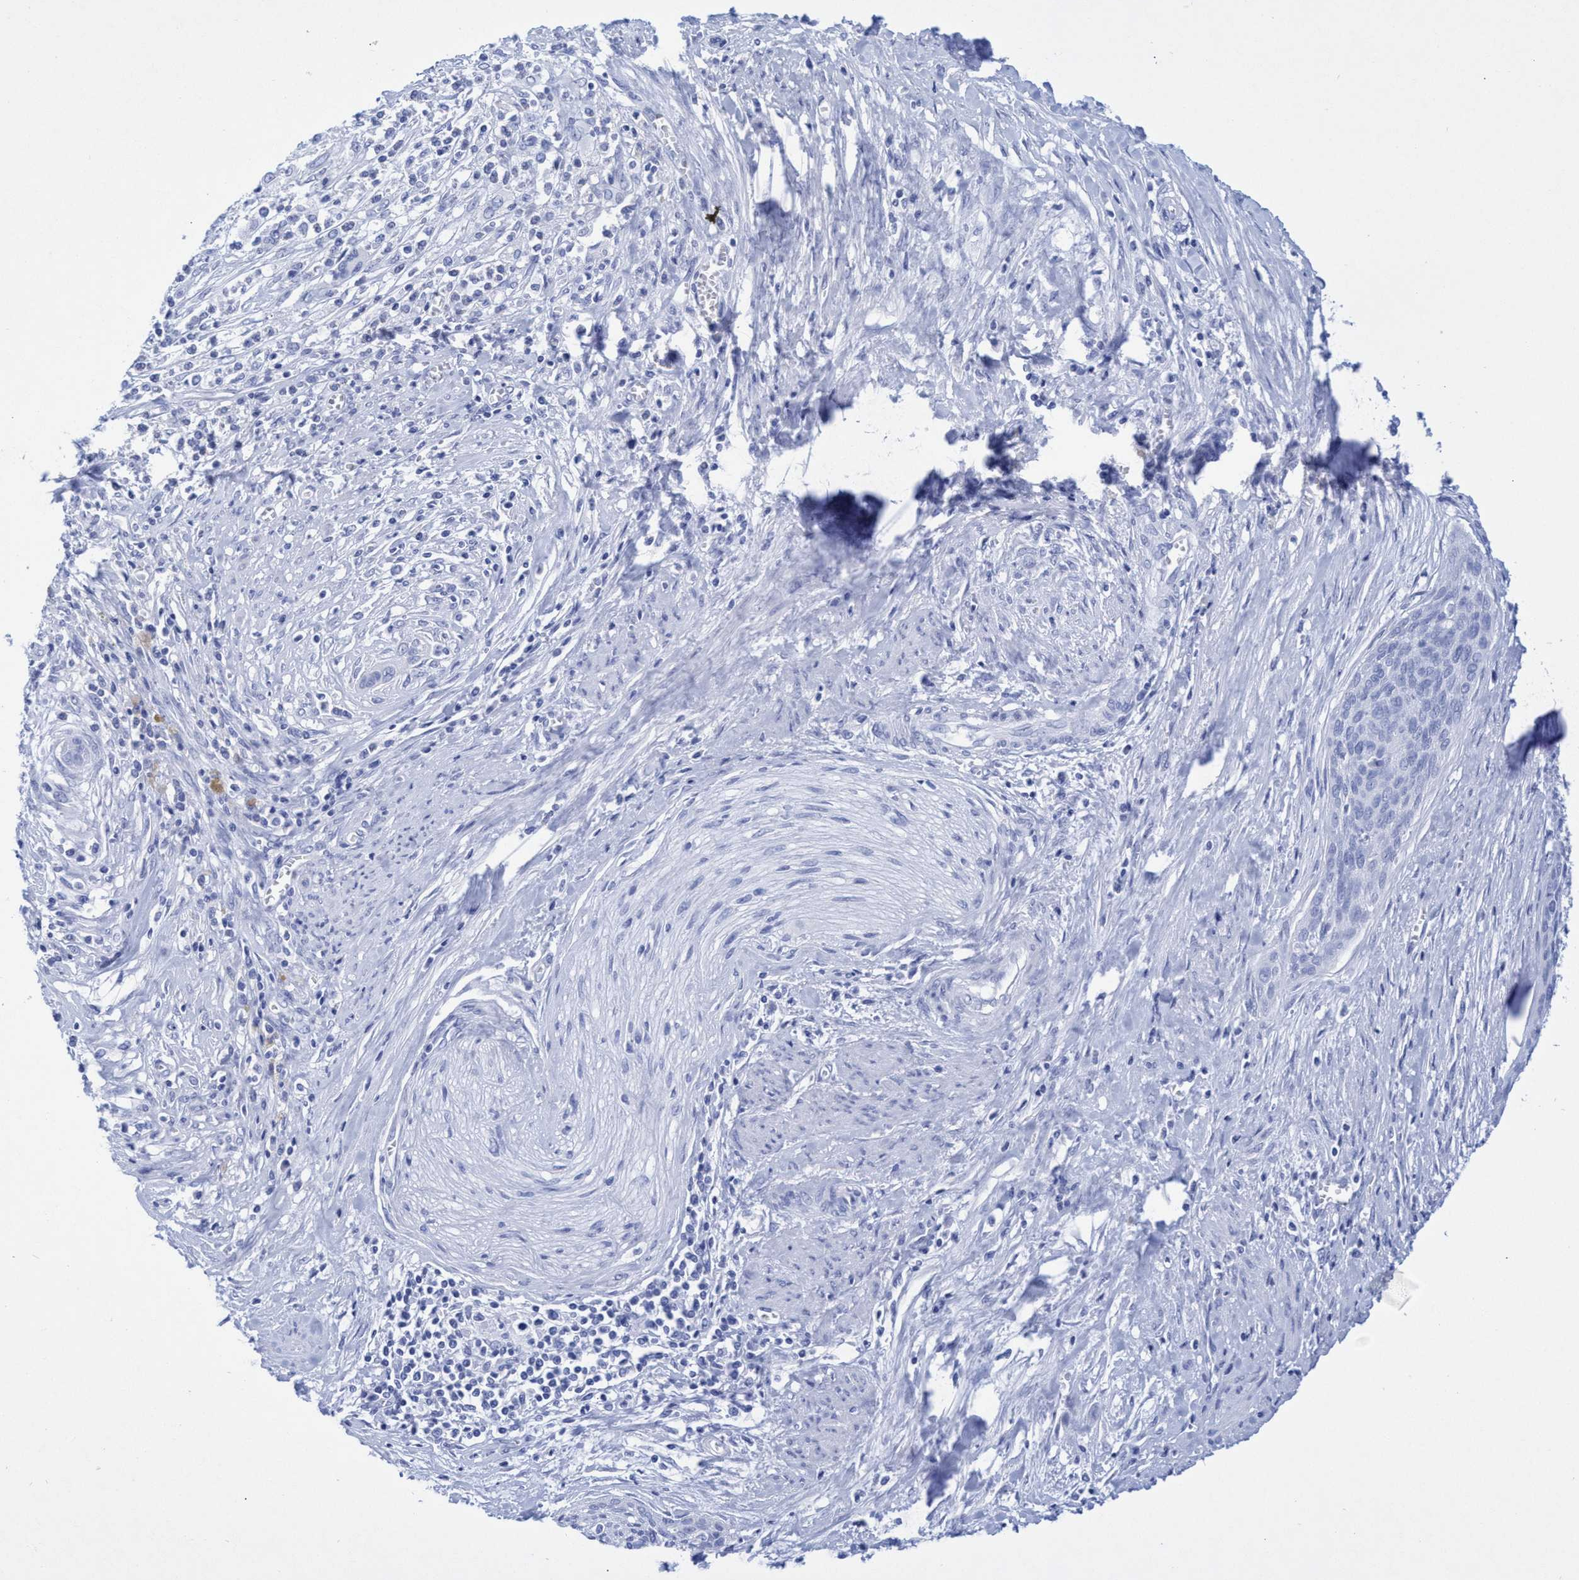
{"staining": {"intensity": "negative", "quantity": "none", "location": "none"}, "tissue": "cervical cancer", "cell_type": "Tumor cells", "image_type": "cancer", "snomed": [{"axis": "morphology", "description": "Squamous cell carcinoma, NOS"}, {"axis": "topography", "description": "Cervix"}], "caption": "This is an immunohistochemistry micrograph of human cervical cancer. There is no staining in tumor cells.", "gene": "INSL6", "patient": {"sex": "female", "age": 55}}